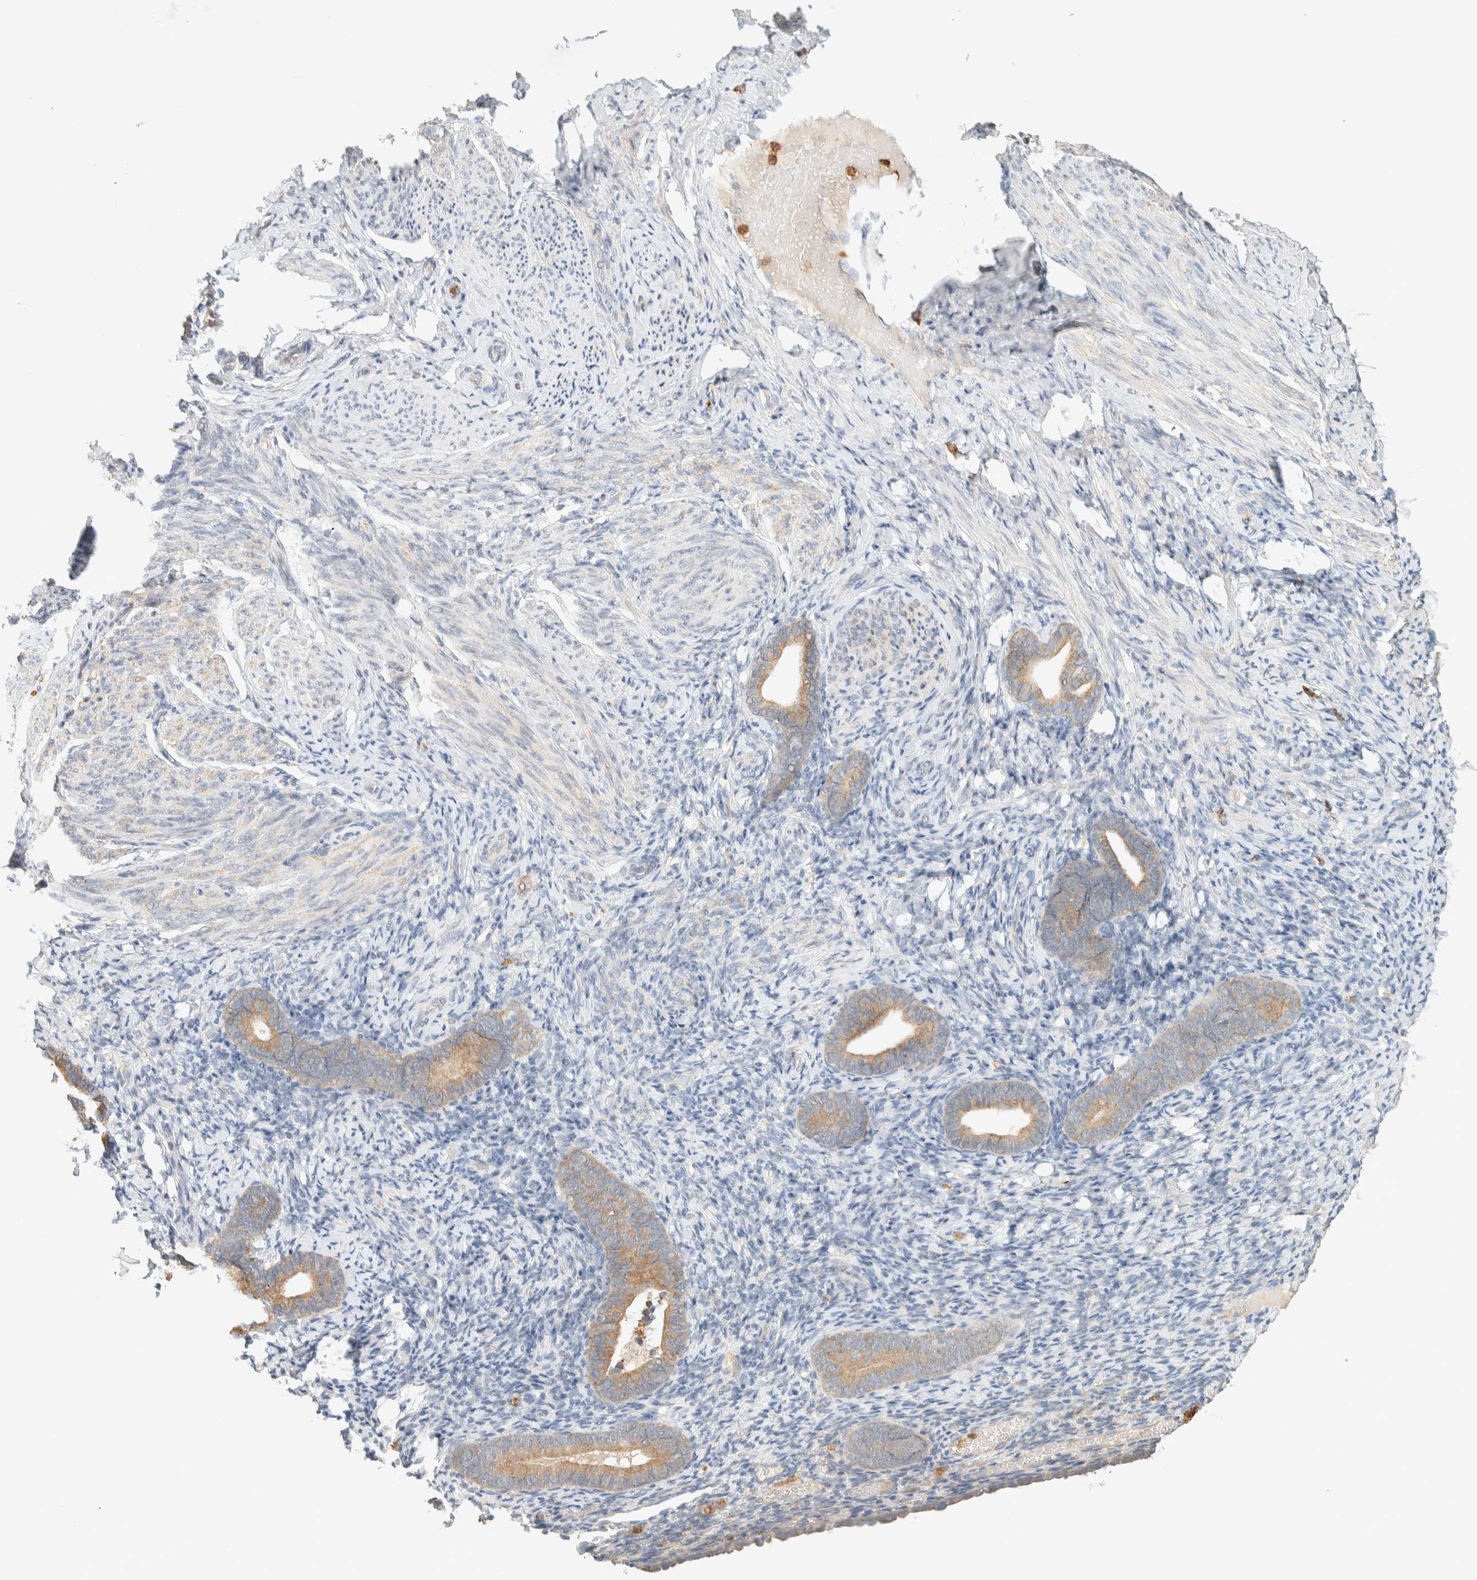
{"staining": {"intensity": "negative", "quantity": "none", "location": "none"}, "tissue": "endometrium", "cell_type": "Cells in endometrial stroma", "image_type": "normal", "snomed": [{"axis": "morphology", "description": "Normal tissue, NOS"}, {"axis": "topography", "description": "Endometrium"}], "caption": "Photomicrograph shows no significant protein expression in cells in endometrial stroma of normal endometrium.", "gene": "TTC3", "patient": {"sex": "female", "age": 51}}